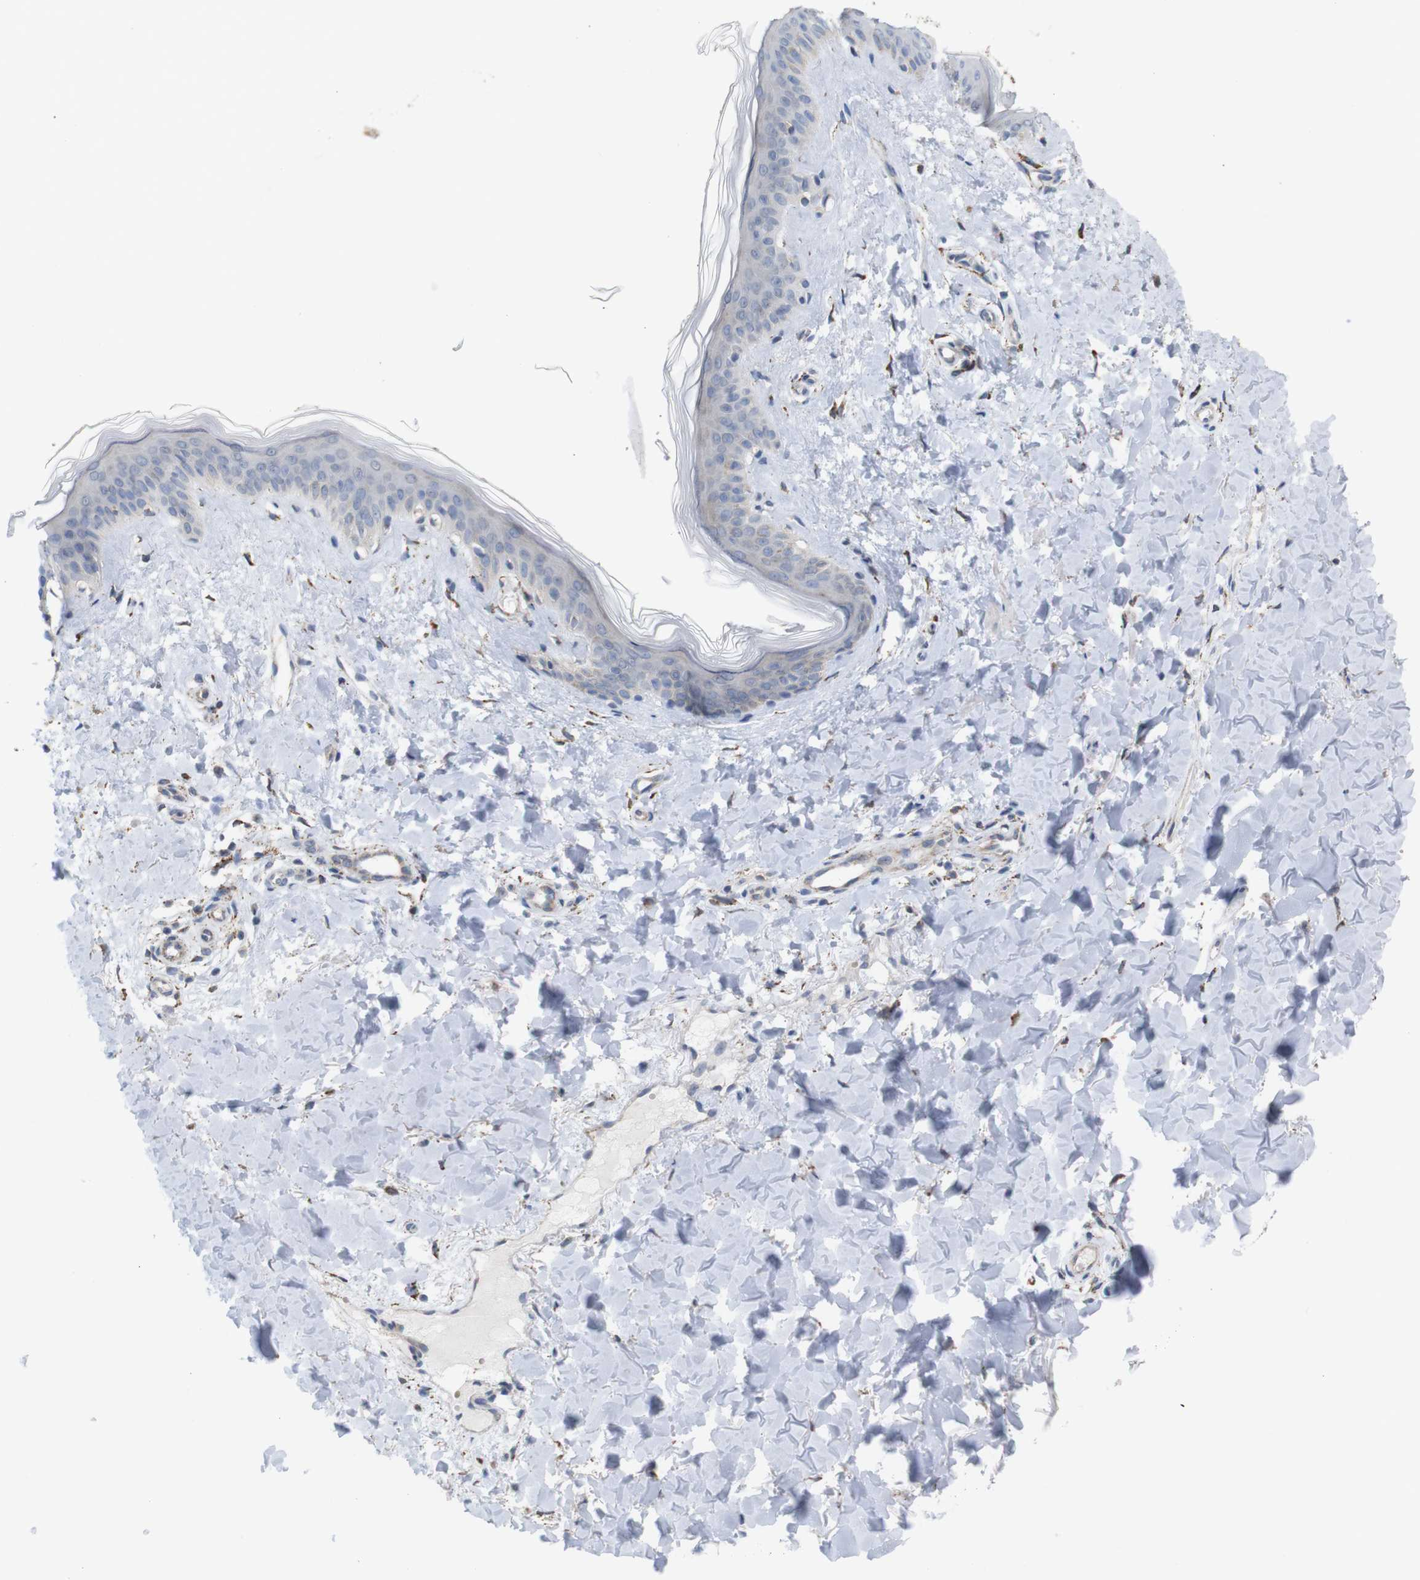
{"staining": {"intensity": "moderate", "quantity": ">75%", "location": "cytoplasmic/membranous"}, "tissue": "skin", "cell_type": "Fibroblasts", "image_type": "normal", "snomed": [{"axis": "morphology", "description": "Normal tissue, NOS"}, {"axis": "topography", "description": "Skin"}], "caption": "Immunohistochemical staining of benign human skin displays medium levels of moderate cytoplasmic/membranous expression in approximately >75% of fibroblasts. The staining is performed using DAB brown chromogen to label protein expression. The nuclei are counter-stained blue using hematoxylin.", "gene": "PTPRR", "patient": {"sex": "female", "age": 41}}